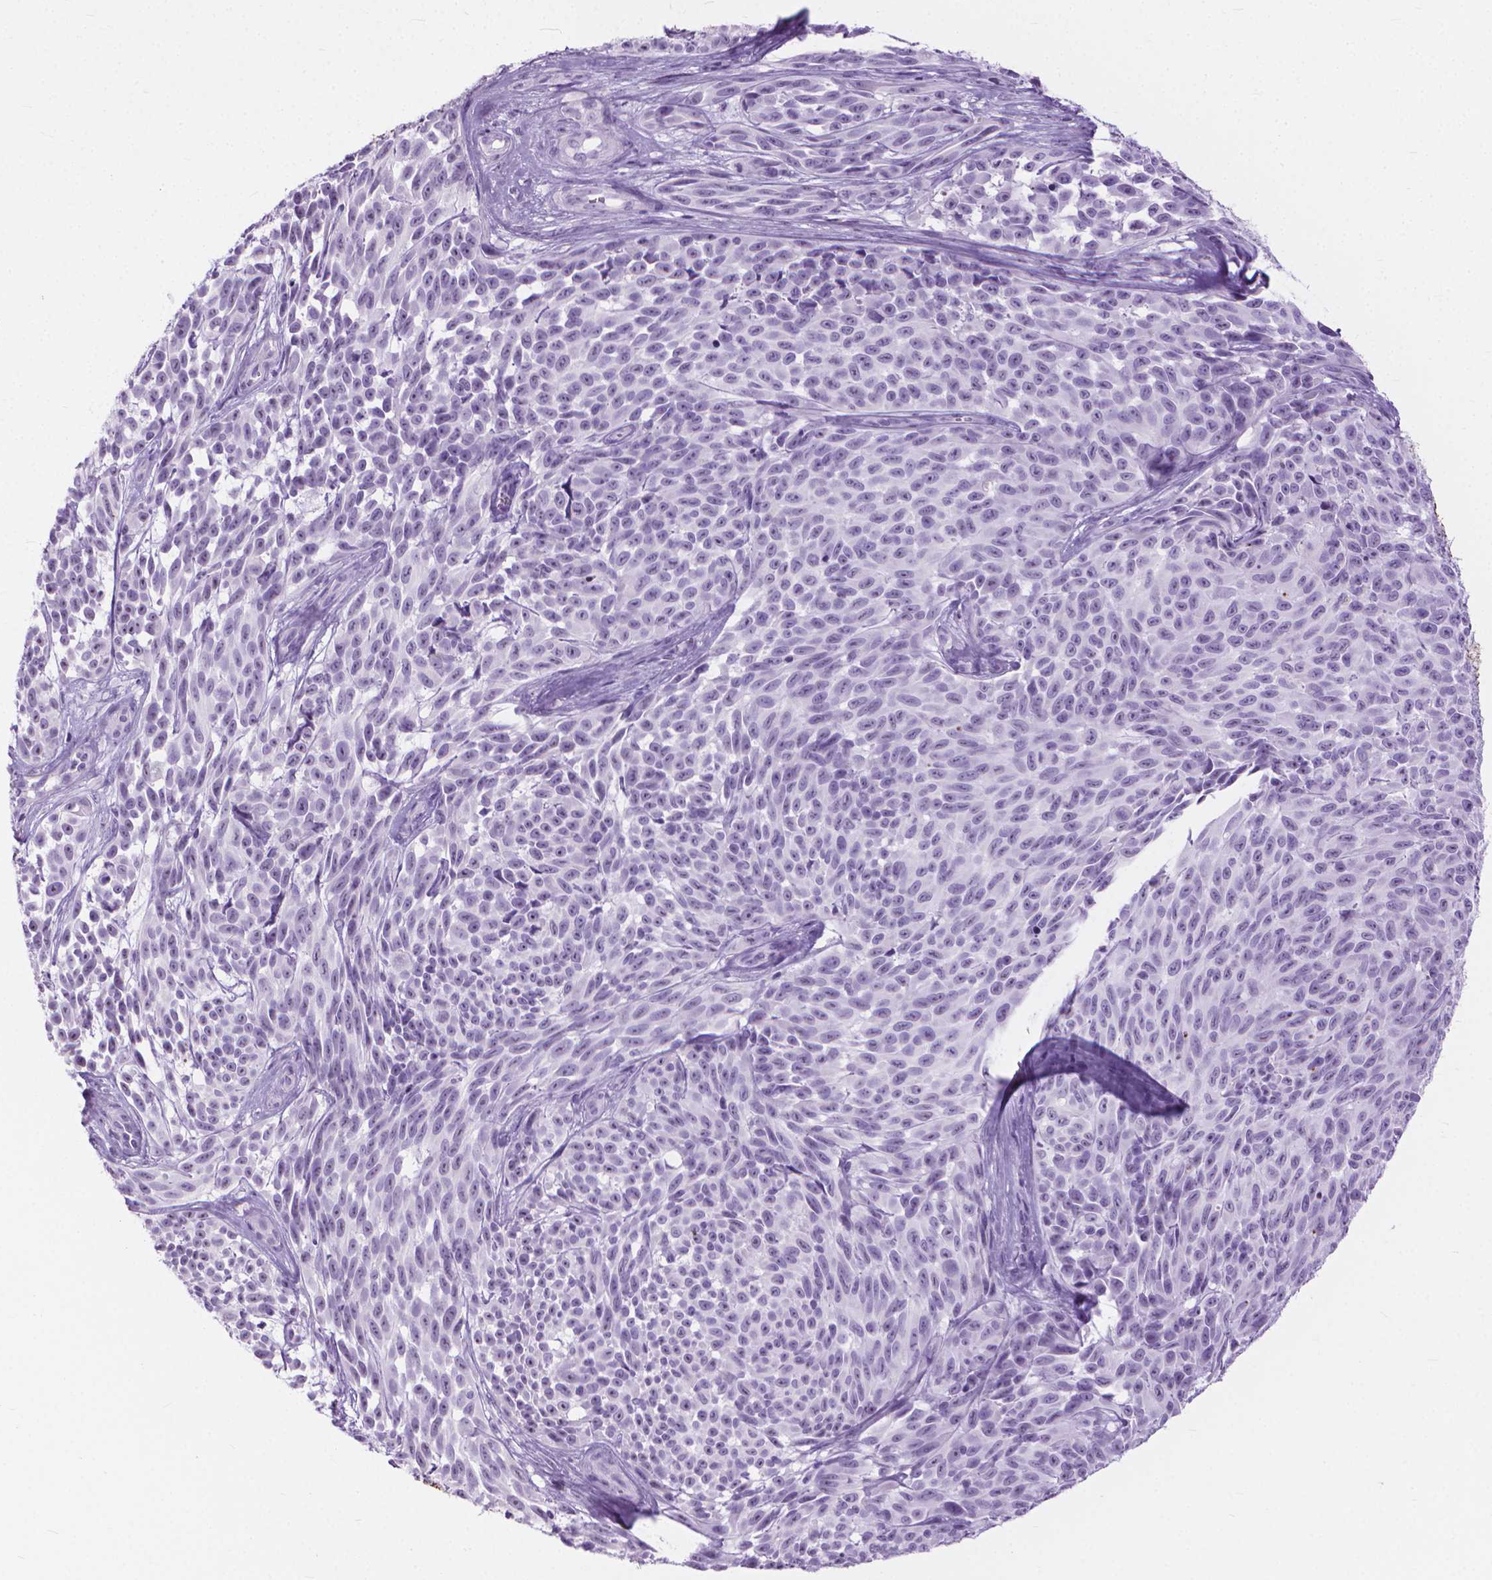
{"staining": {"intensity": "negative", "quantity": "none", "location": "none"}, "tissue": "melanoma", "cell_type": "Tumor cells", "image_type": "cancer", "snomed": [{"axis": "morphology", "description": "Malignant melanoma, NOS"}, {"axis": "topography", "description": "Skin"}], "caption": "Melanoma was stained to show a protein in brown. There is no significant expression in tumor cells.", "gene": "HTR2B", "patient": {"sex": "female", "age": 88}}